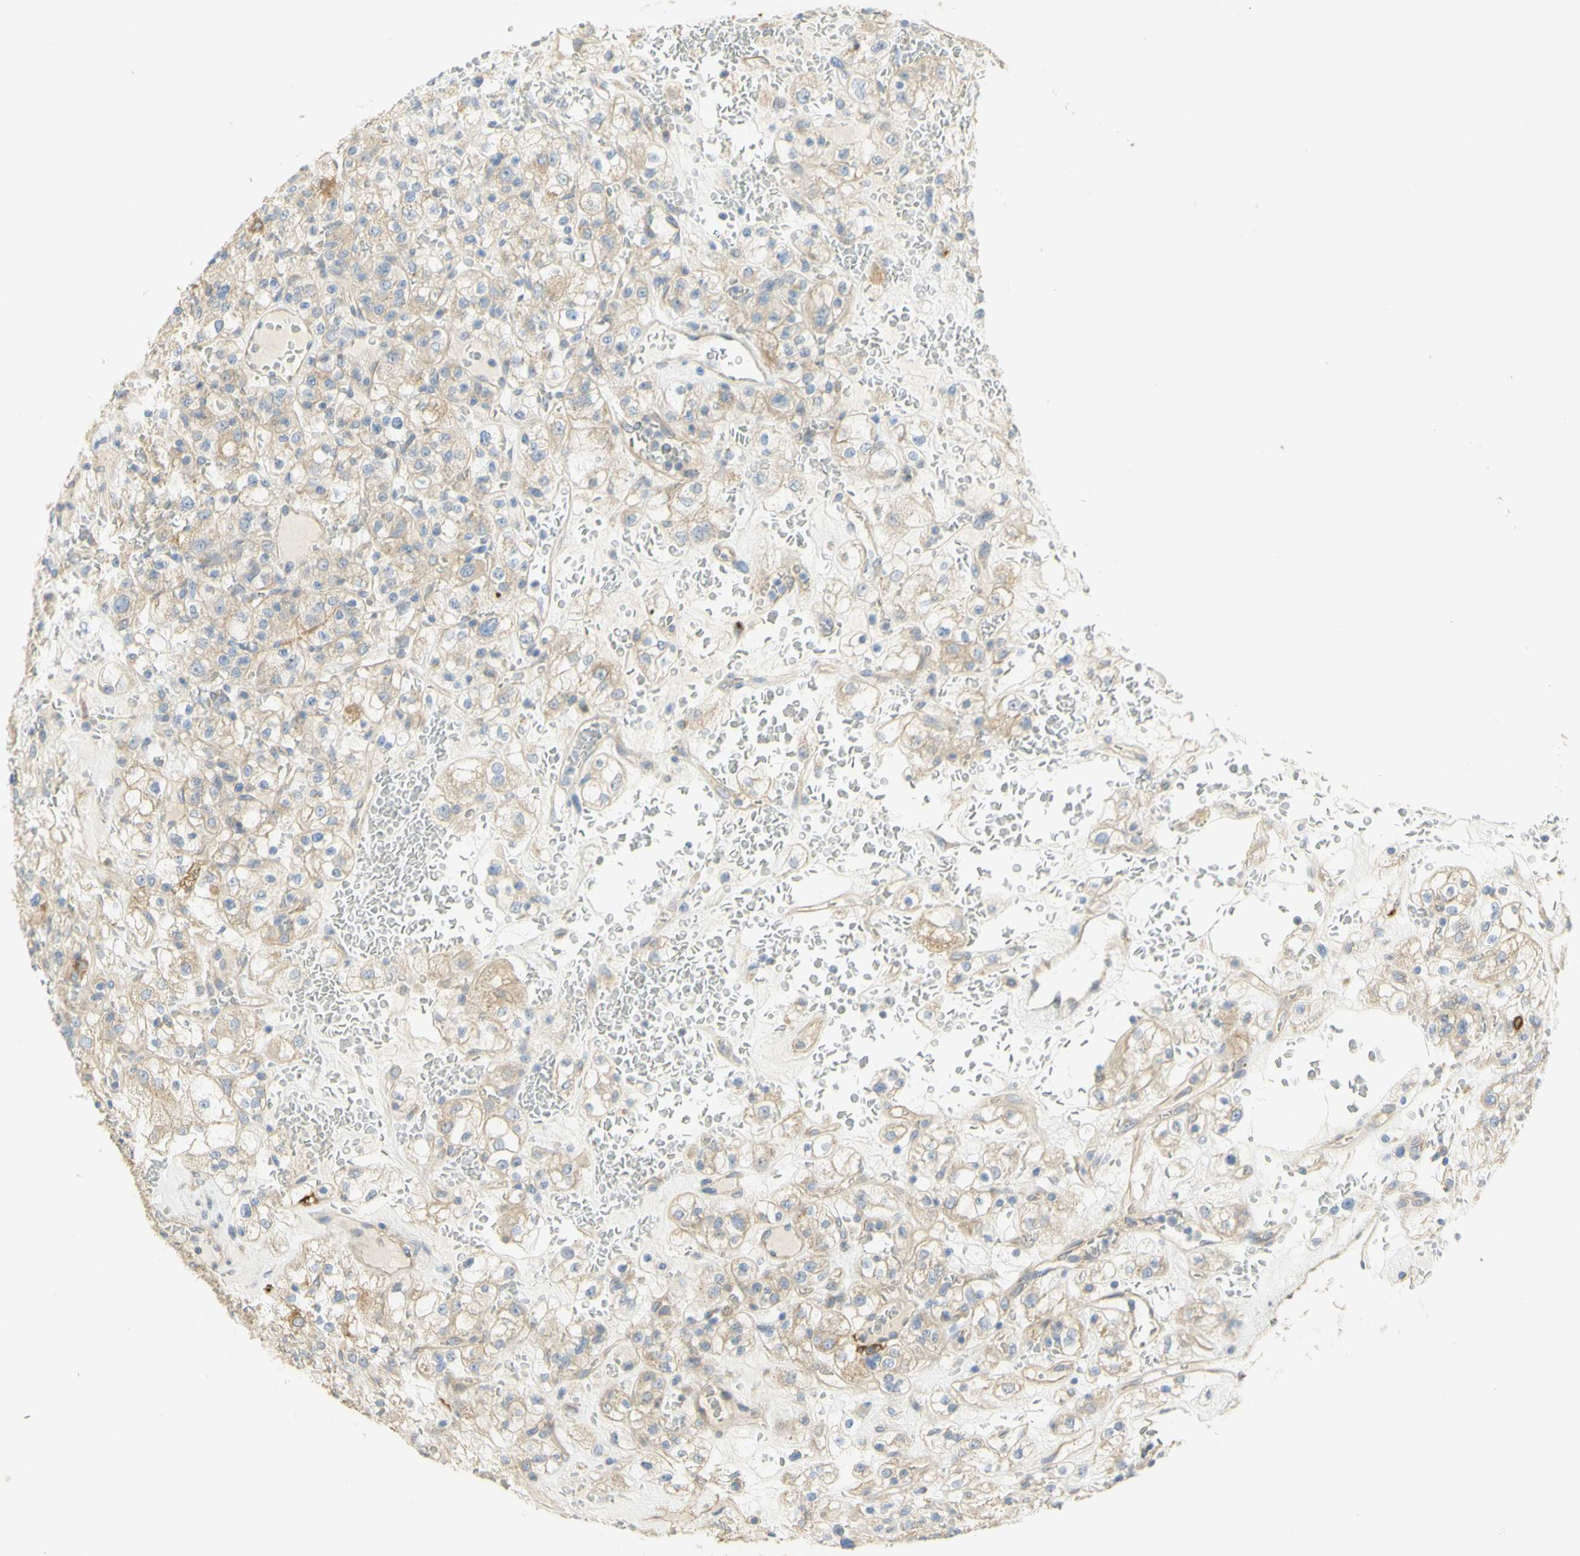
{"staining": {"intensity": "weak", "quantity": ">75%", "location": "cytoplasmic/membranous"}, "tissue": "renal cancer", "cell_type": "Tumor cells", "image_type": "cancer", "snomed": [{"axis": "morphology", "description": "Normal tissue, NOS"}, {"axis": "morphology", "description": "Adenocarcinoma, NOS"}, {"axis": "topography", "description": "Kidney"}], "caption": "Immunohistochemistry micrograph of human renal cancer stained for a protein (brown), which demonstrates low levels of weak cytoplasmic/membranous positivity in approximately >75% of tumor cells.", "gene": "KIF11", "patient": {"sex": "female", "age": 72}}